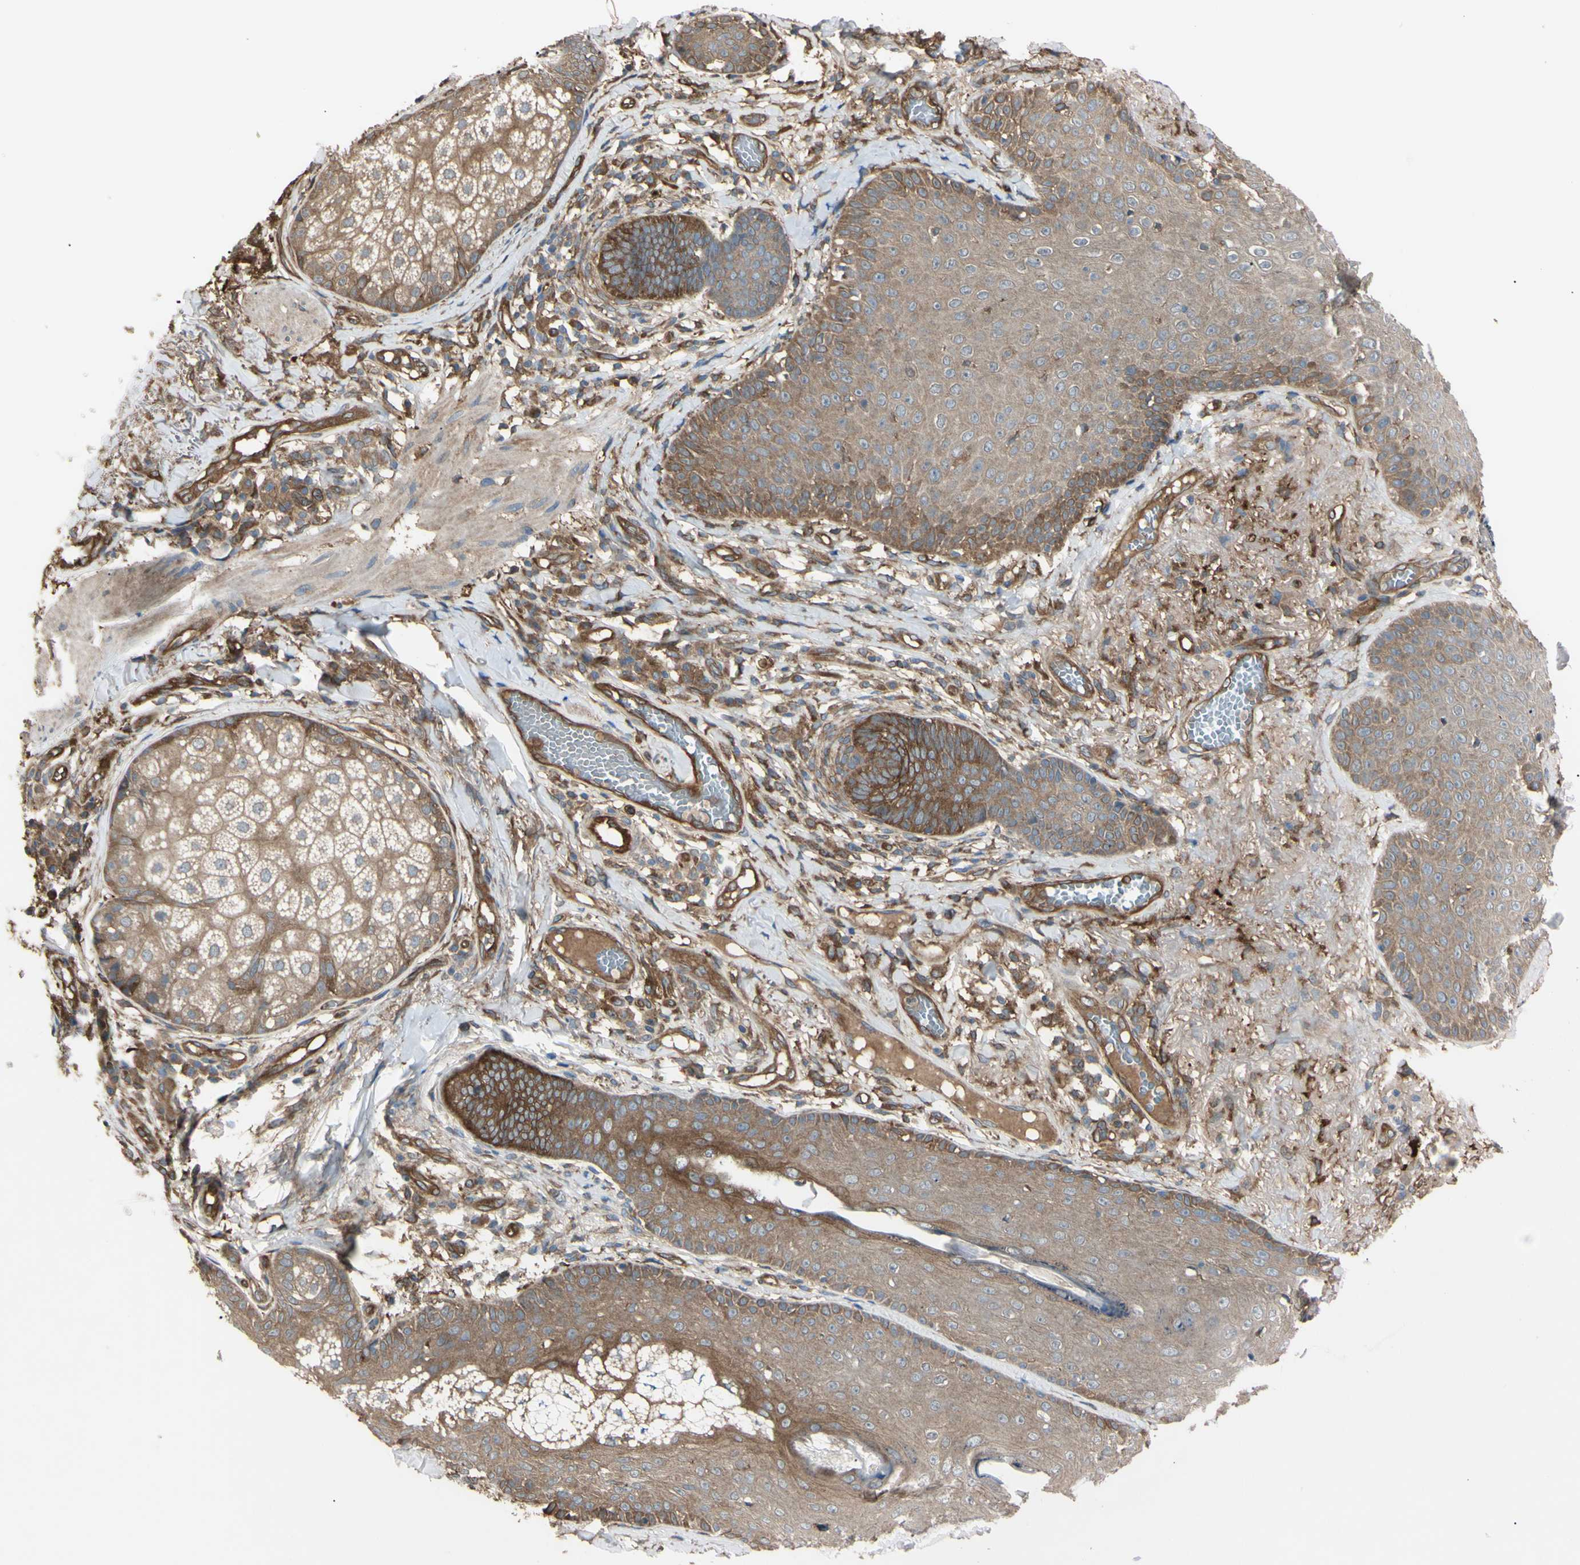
{"staining": {"intensity": "moderate", "quantity": ">75%", "location": "cytoplasmic/membranous"}, "tissue": "skin cancer", "cell_type": "Tumor cells", "image_type": "cancer", "snomed": [{"axis": "morphology", "description": "Normal tissue, NOS"}, {"axis": "morphology", "description": "Basal cell carcinoma"}, {"axis": "topography", "description": "Skin"}], "caption": "A brown stain labels moderate cytoplasmic/membranous expression of a protein in human skin cancer (basal cell carcinoma) tumor cells. (DAB (3,3'-diaminobenzidine) IHC with brightfield microscopy, high magnification).", "gene": "PTPN12", "patient": {"sex": "male", "age": 52}}